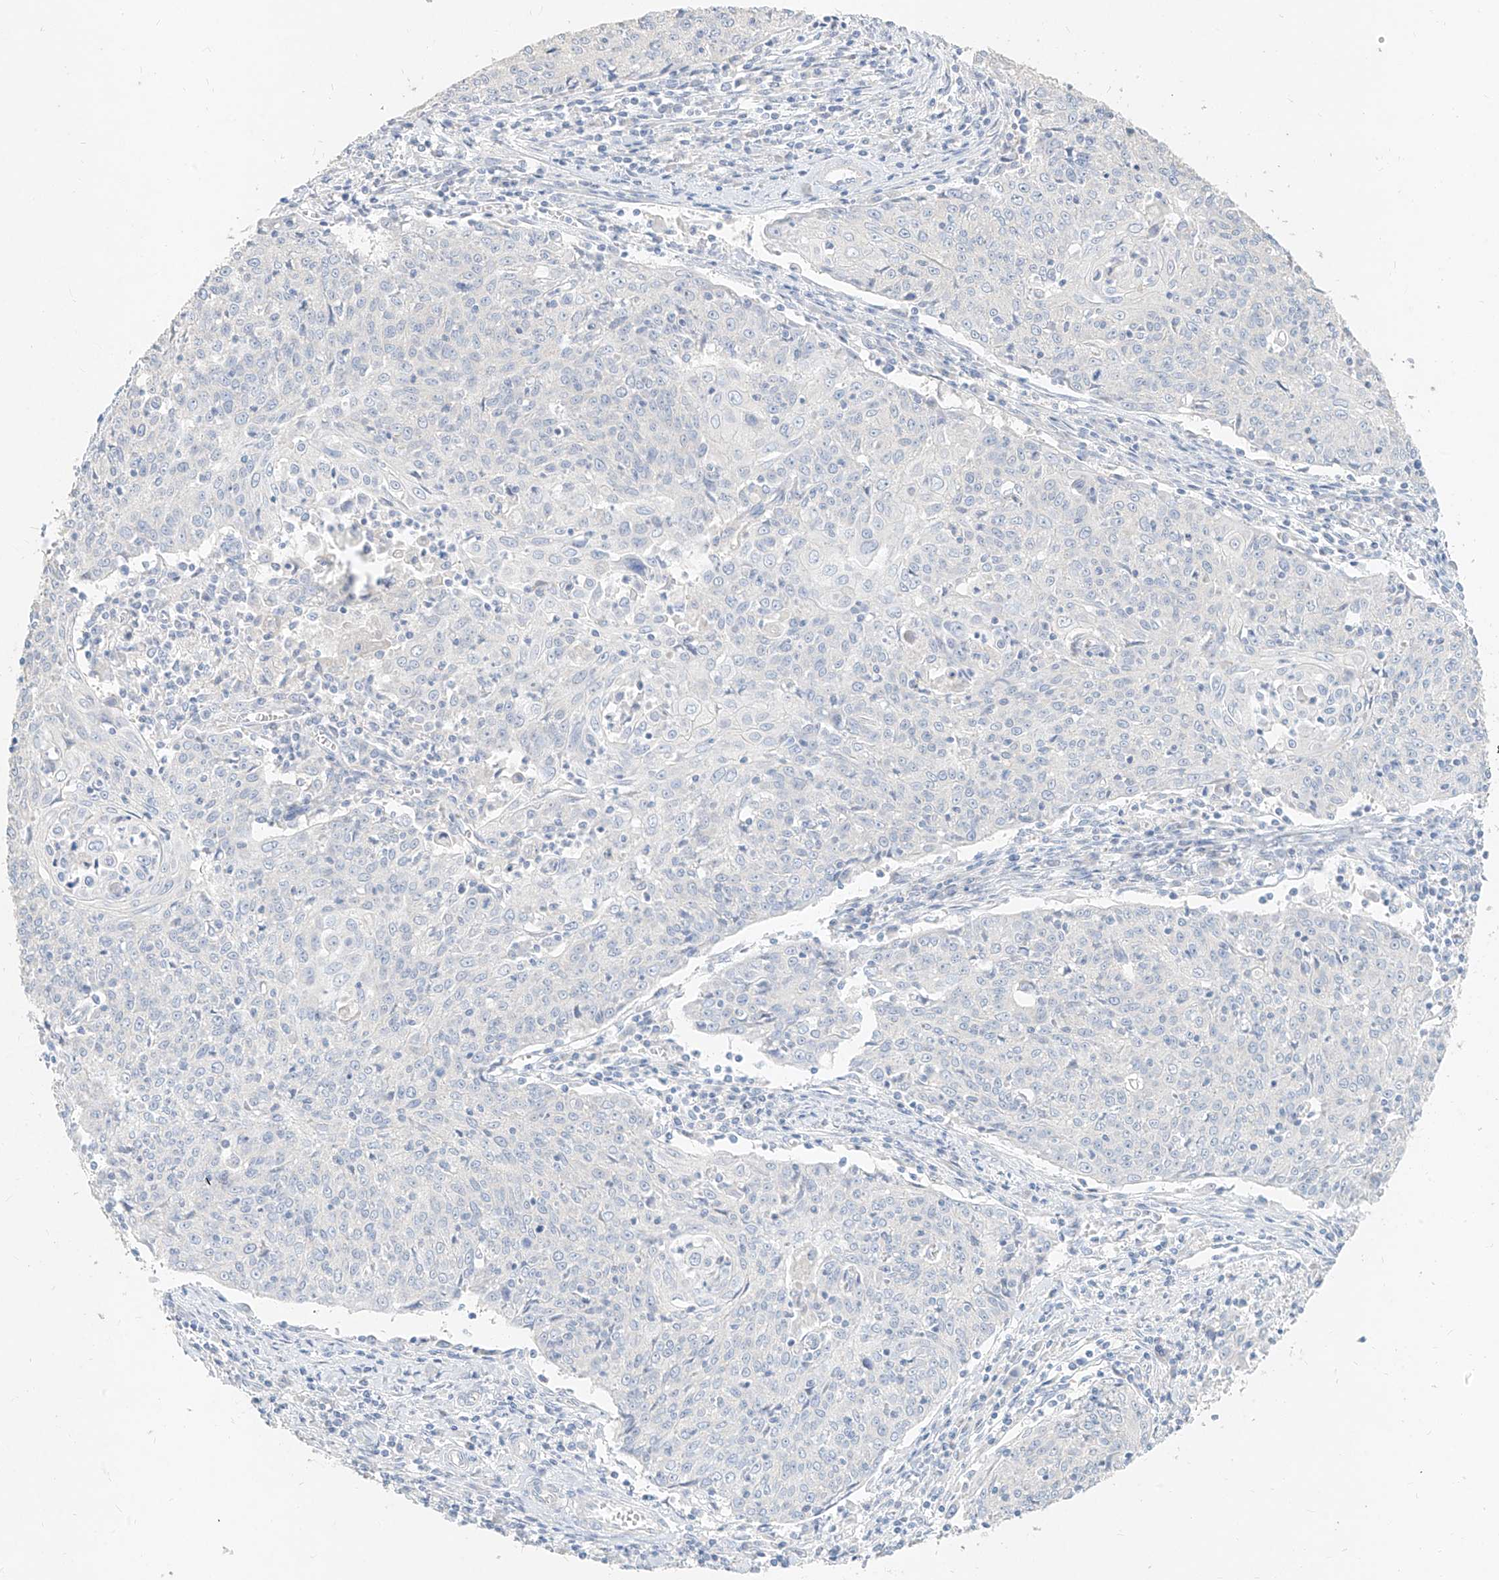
{"staining": {"intensity": "negative", "quantity": "none", "location": "none"}, "tissue": "cervical cancer", "cell_type": "Tumor cells", "image_type": "cancer", "snomed": [{"axis": "morphology", "description": "Squamous cell carcinoma, NOS"}, {"axis": "topography", "description": "Cervix"}], "caption": "The IHC micrograph has no significant positivity in tumor cells of cervical cancer tissue.", "gene": "ZZEF1", "patient": {"sex": "female", "age": 48}}